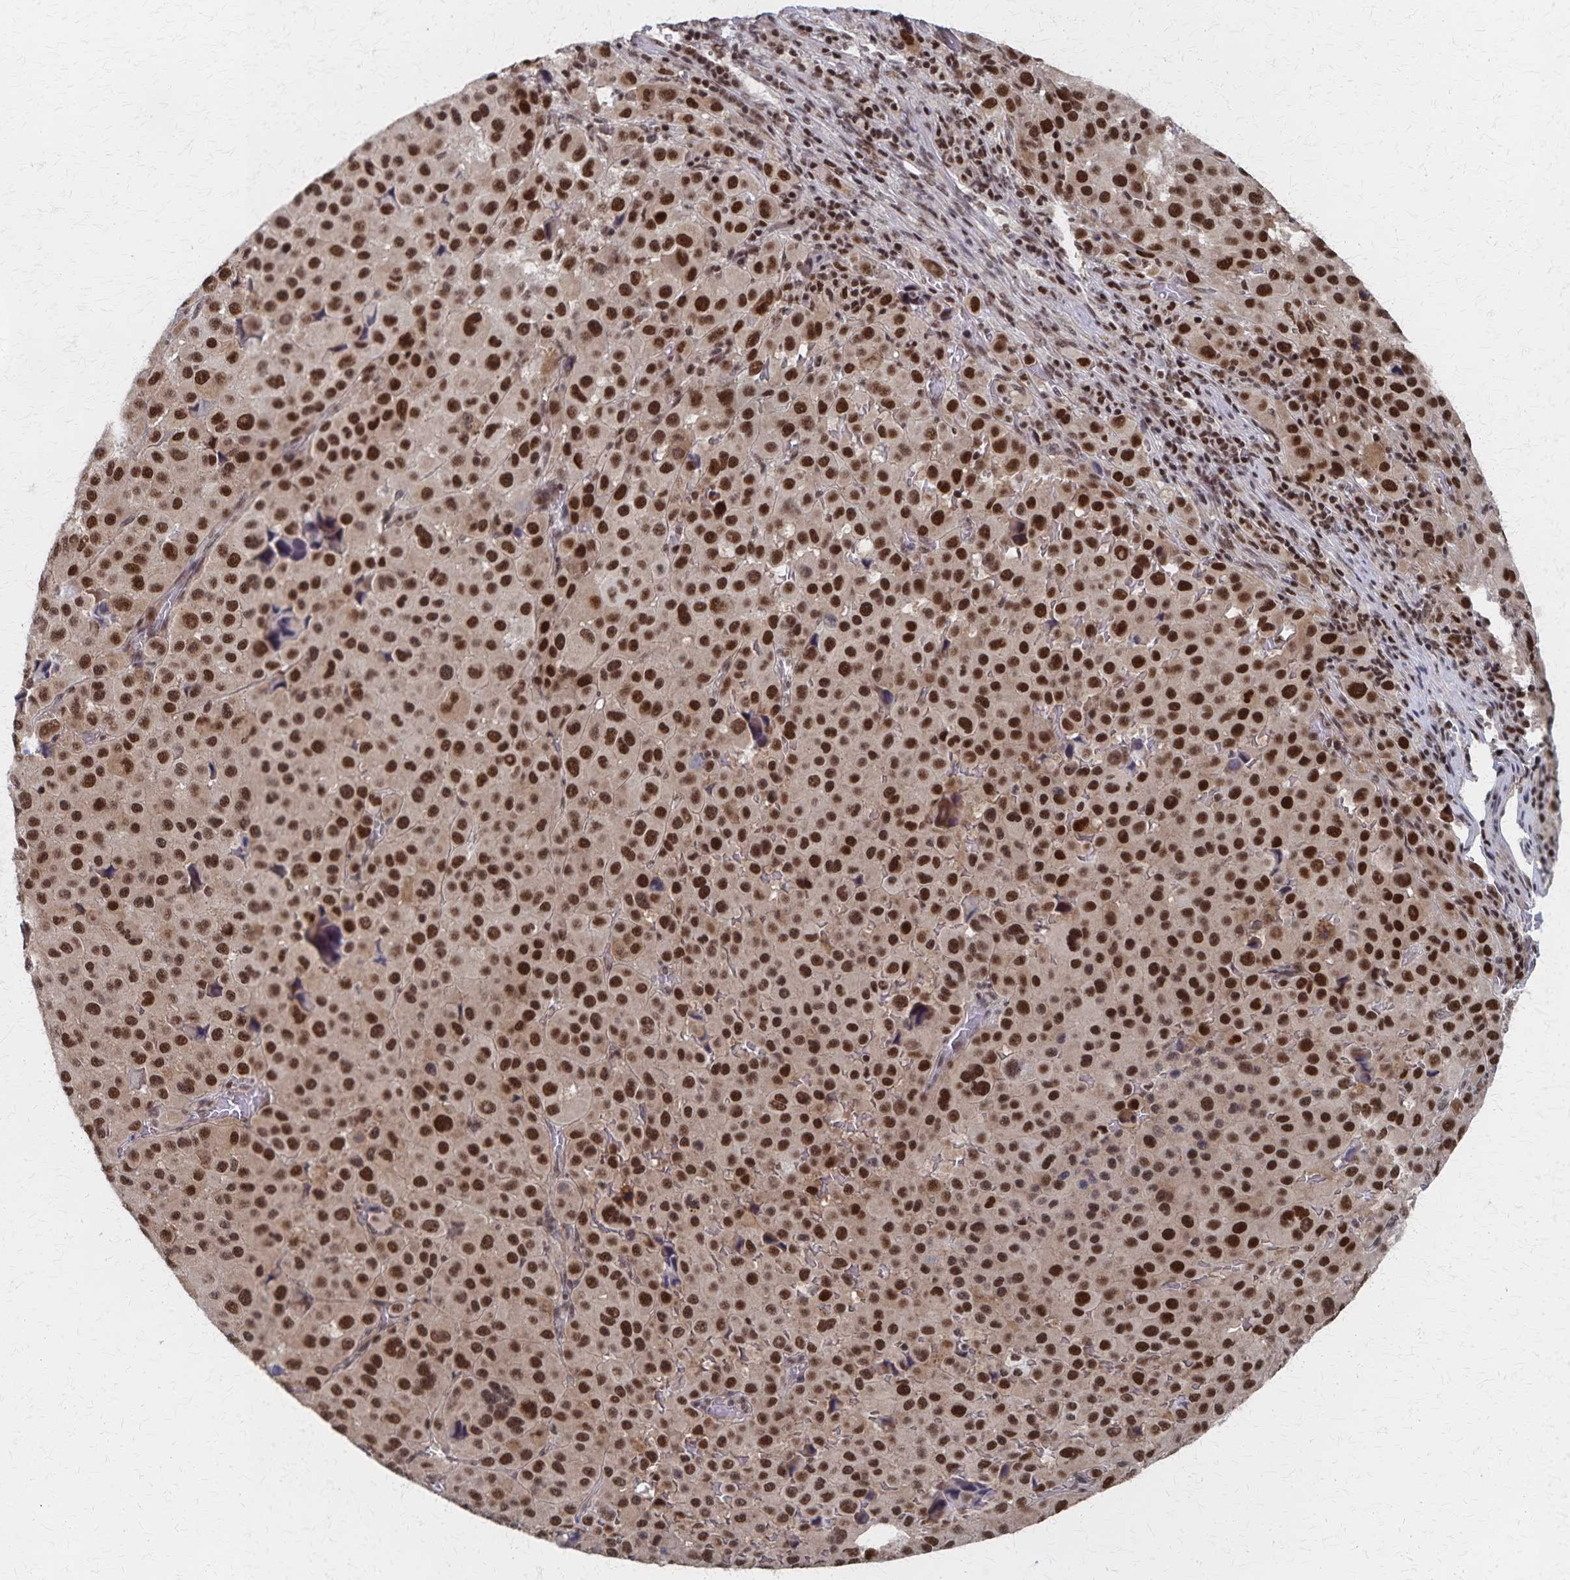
{"staining": {"intensity": "strong", "quantity": ">75%", "location": "nuclear"}, "tissue": "melanoma", "cell_type": "Tumor cells", "image_type": "cancer", "snomed": [{"axis": "morphology", "description": "Malignant melanoma, Metastatic site"}, {"axis": "topography", "description": "Lymph node"}], "caption": "Immunohistochemical staining of melanoma shows strong nuclear protein expression in approximately >75% of tumor cells.", "gene": "GTF2B", "patient": {"sex": "female", "age": 65}}